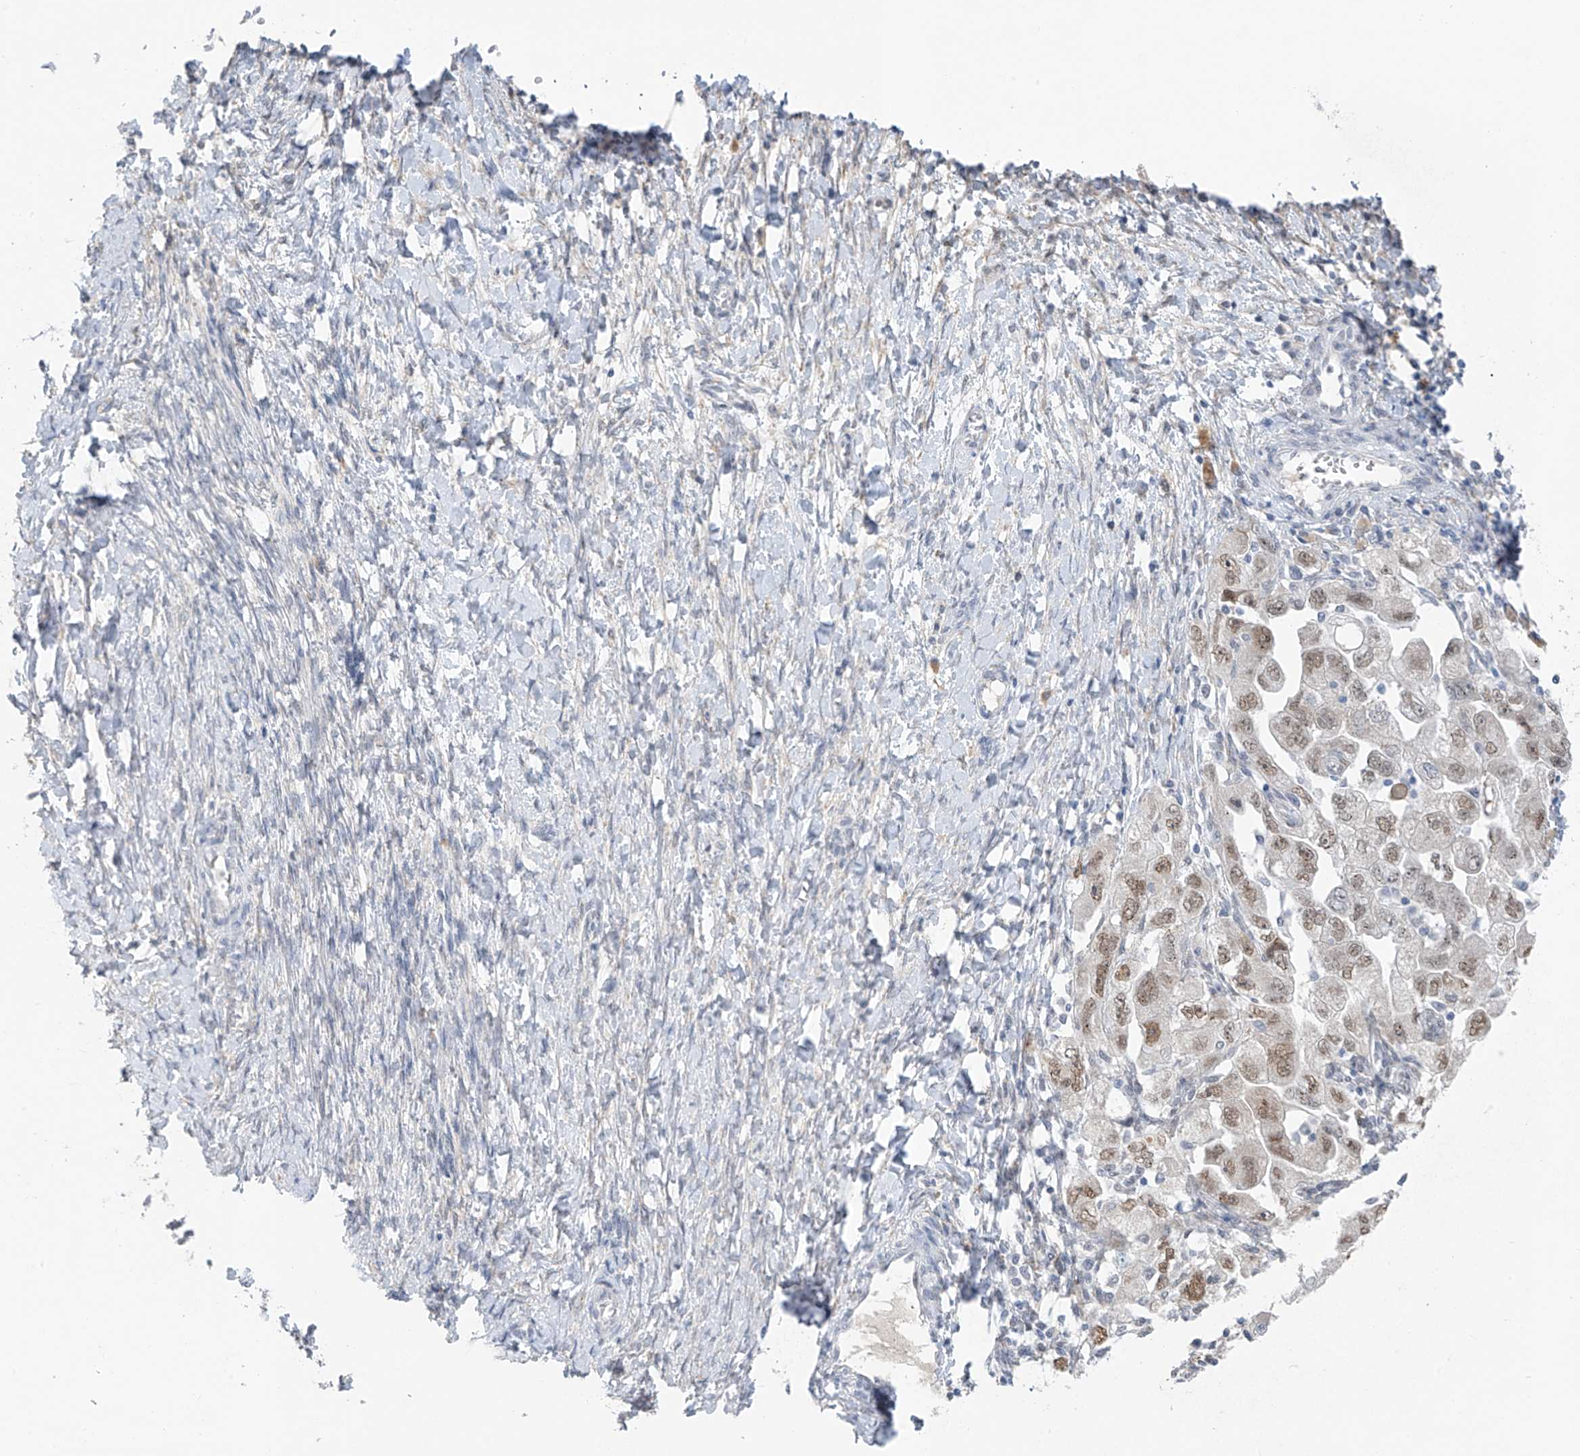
{"staining": {"intensity": "moderate", "quantity": "<25%", "location": "nuclear"}, "tissue": "ovarian cancer", "cell_type": "Tumor cells", "image_type": "cancer", "snomed": [{"axis": "morphology", "description": "Carcinoma, NOS"}, {"axis": "morphology", "description": "Cystadenocarcinoma, serous, NOS"}, {"axis": "topography", "description": "Ovary"}], "caption": "Immunohistochemistry (IHC) photomicrograph of ovarian cancer stained for a protein (brown), which exhibits low levels of moderate nuclear expression in approximately <25% of tumor cells.", "gene": "CYP4V2", "patient": {"sex": "female", "age": 69}}